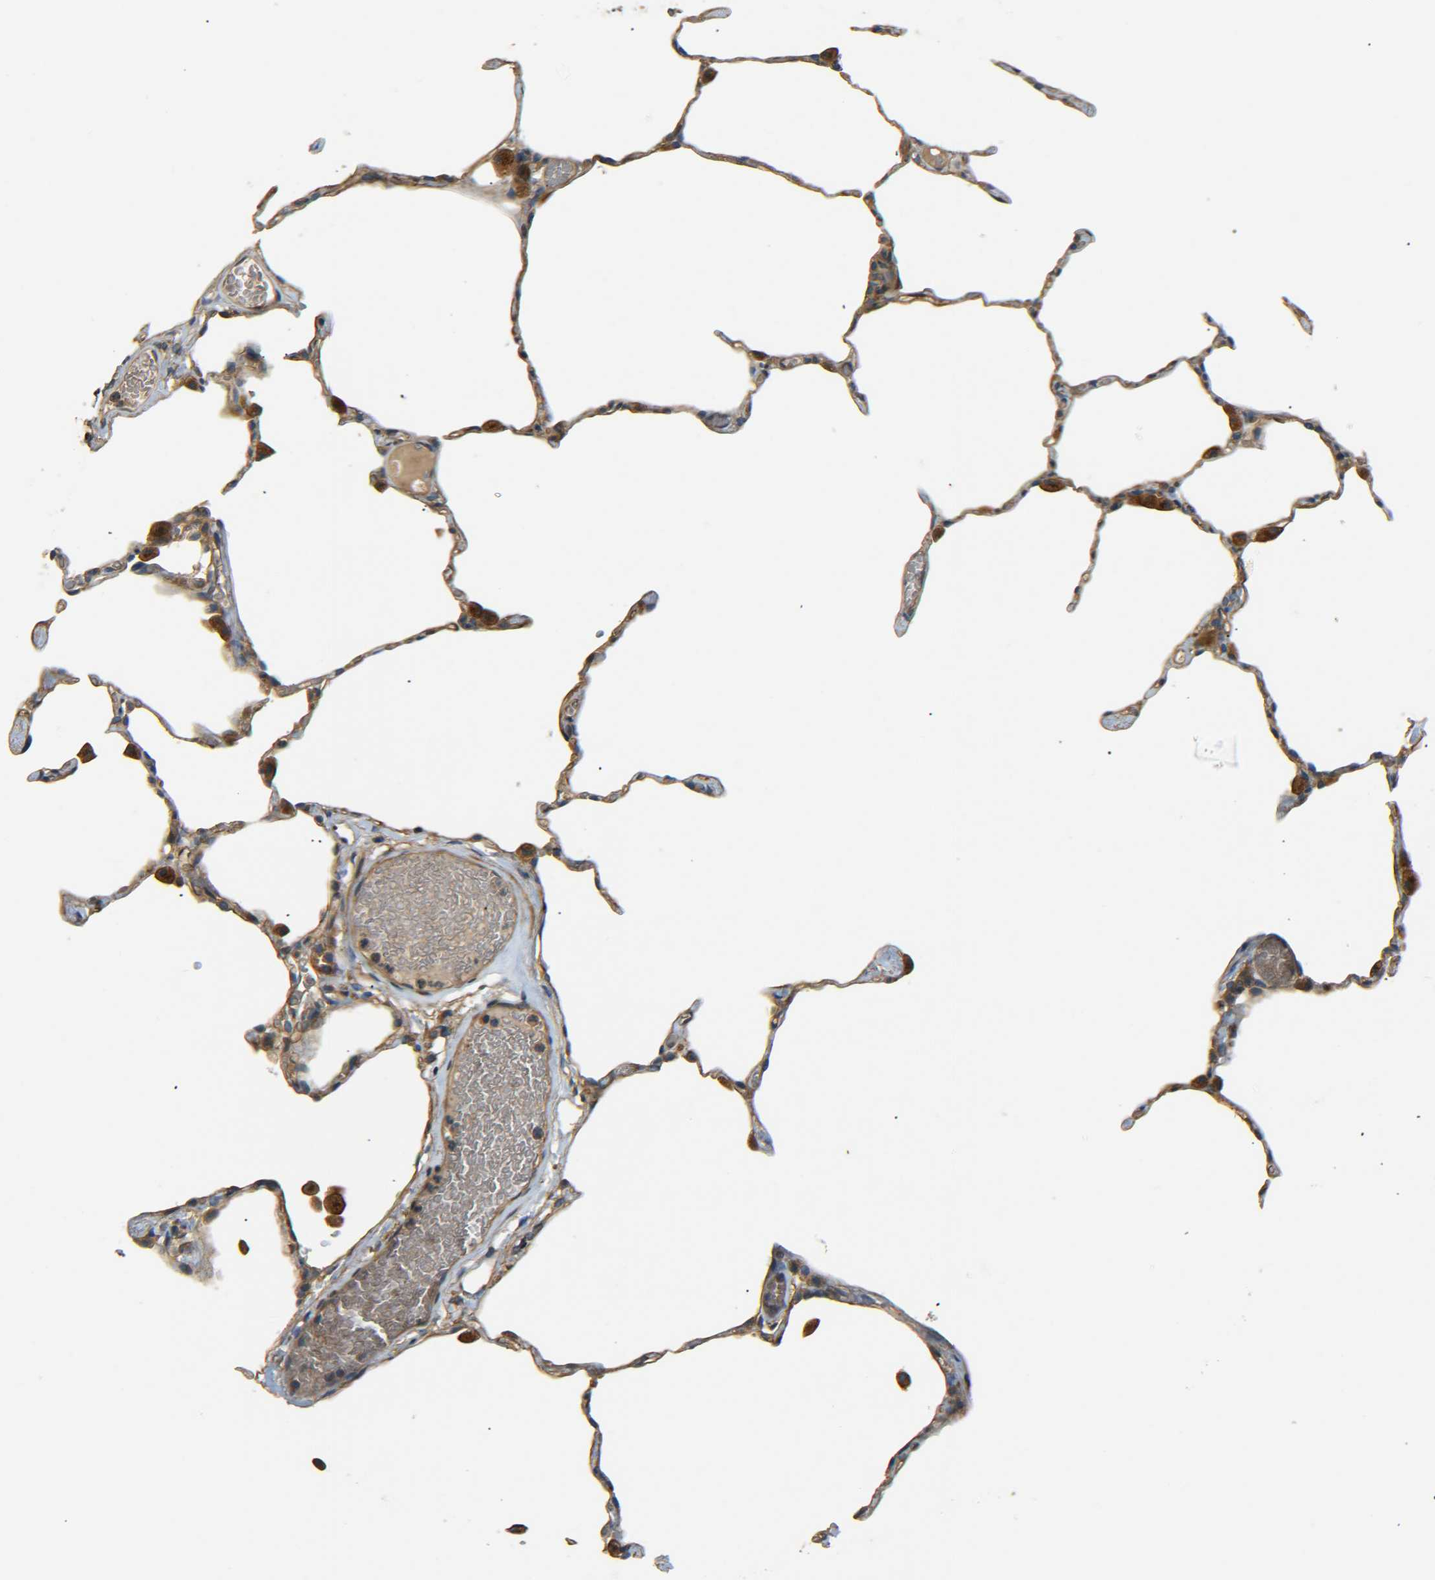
{"staining": {"intensity": "moderate", "quantity": ">75%", "location": "cytoplasmic/membranous"}, "tissue": "lung", "cell_type": "Alveolar cells", "image_type": "normal", "snomed": [{"axis": "morphology", "description": "Normal tissue, NOS"}, {"axis": "topography", "description": "Lung"}], "caption": "A brown stain highlights moderate cytoplasmic/membranous positivity of a protein in alveolar cells of unremarkable human lung. Nuclei are stained in blue.", "gene": "LRCH3", "patient": {"sex": "female", "age": 49}}